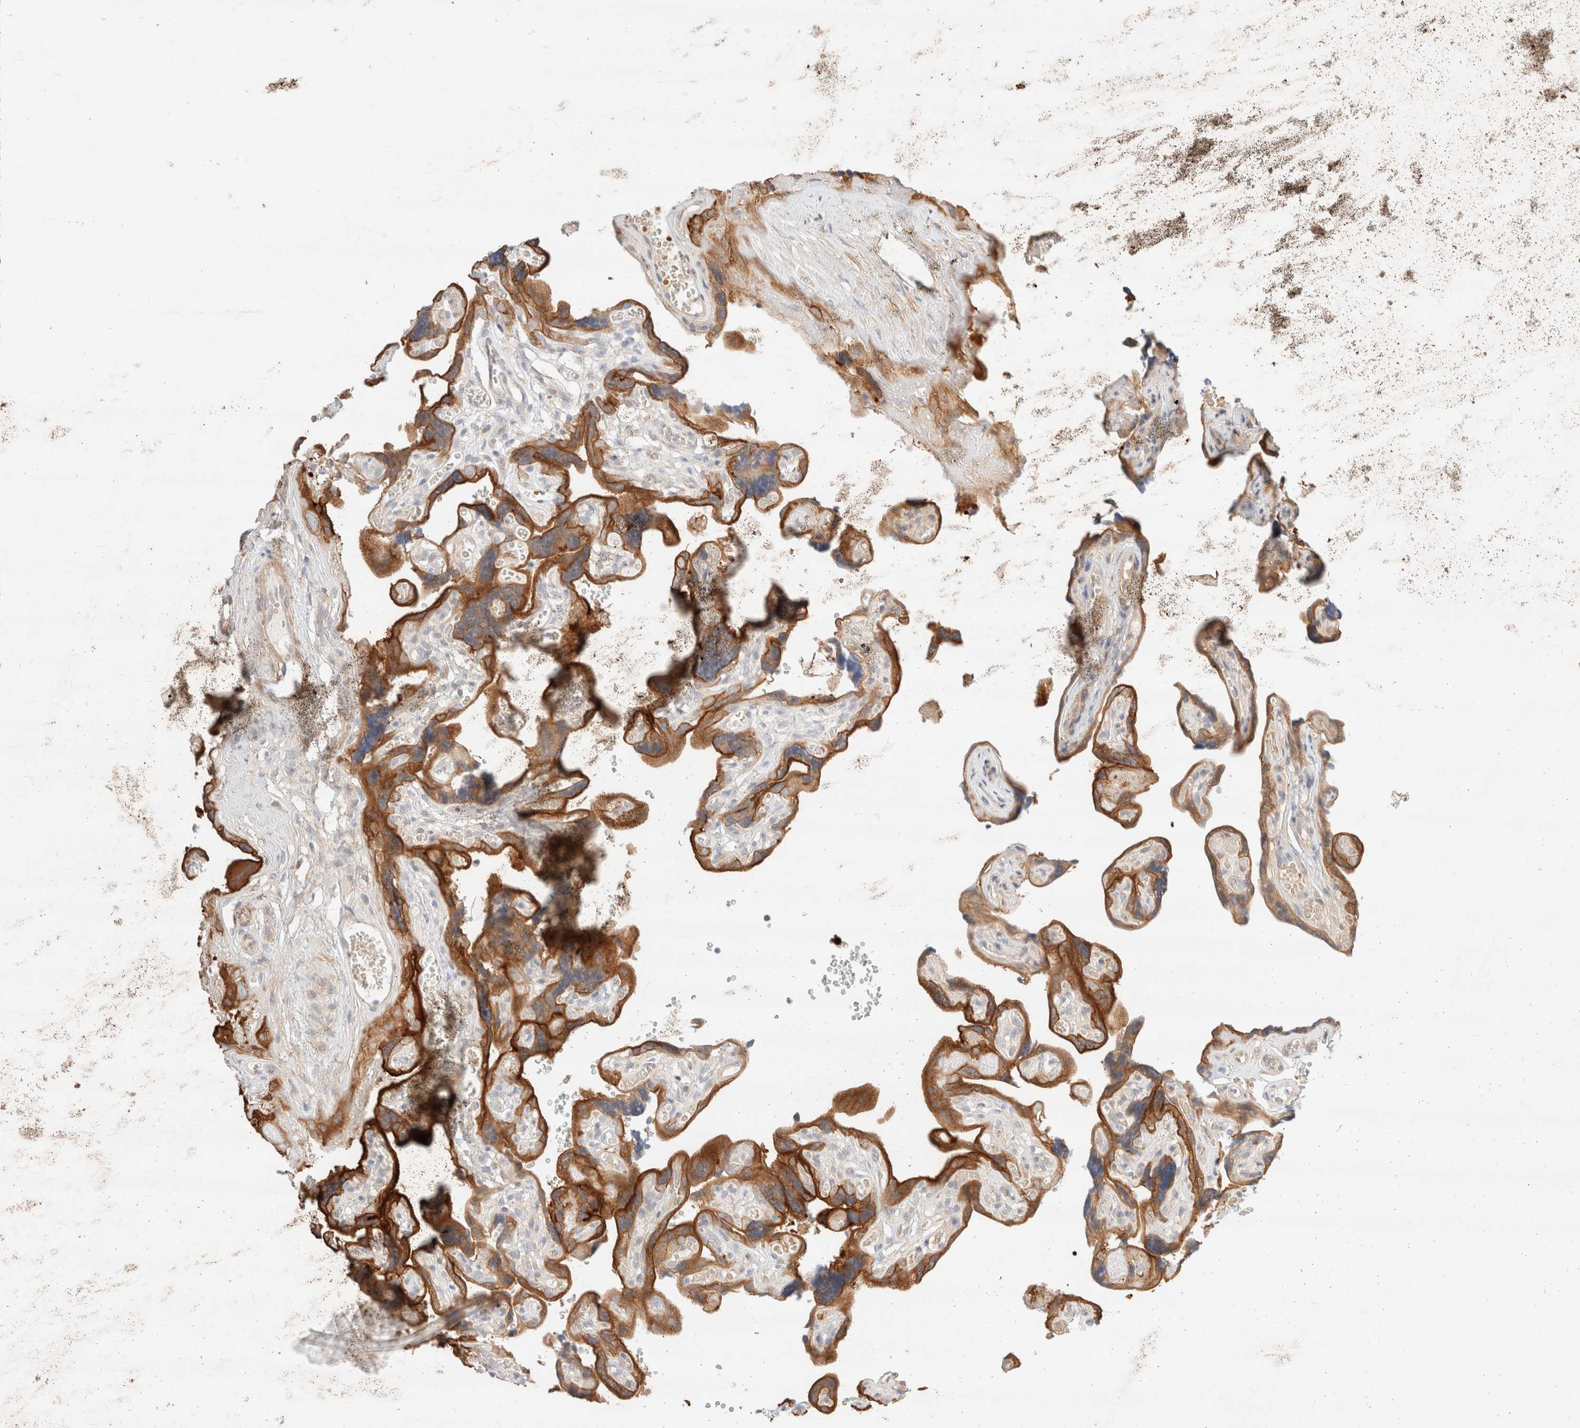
{"staining": {"intensity": "strong", "quantity": ">75%", "location": "cytoplasmic/membranous"}, "tissue": "placenta", "cell_type": "Trophoblastic cells", "image_type": "normal", "snomed": [{"axis": "morphology", "description": "Normal tissue, NOS"}, {"axis": "topography", "description": "Placenta"}], "caption": "Protein expression analysis of normal placenta displays strong cytoplasmic/membranous expression in about >75% of trophoblastic cells.", "gene": "NIBAN2", "patient": {"sex": "female", "age": 30}}